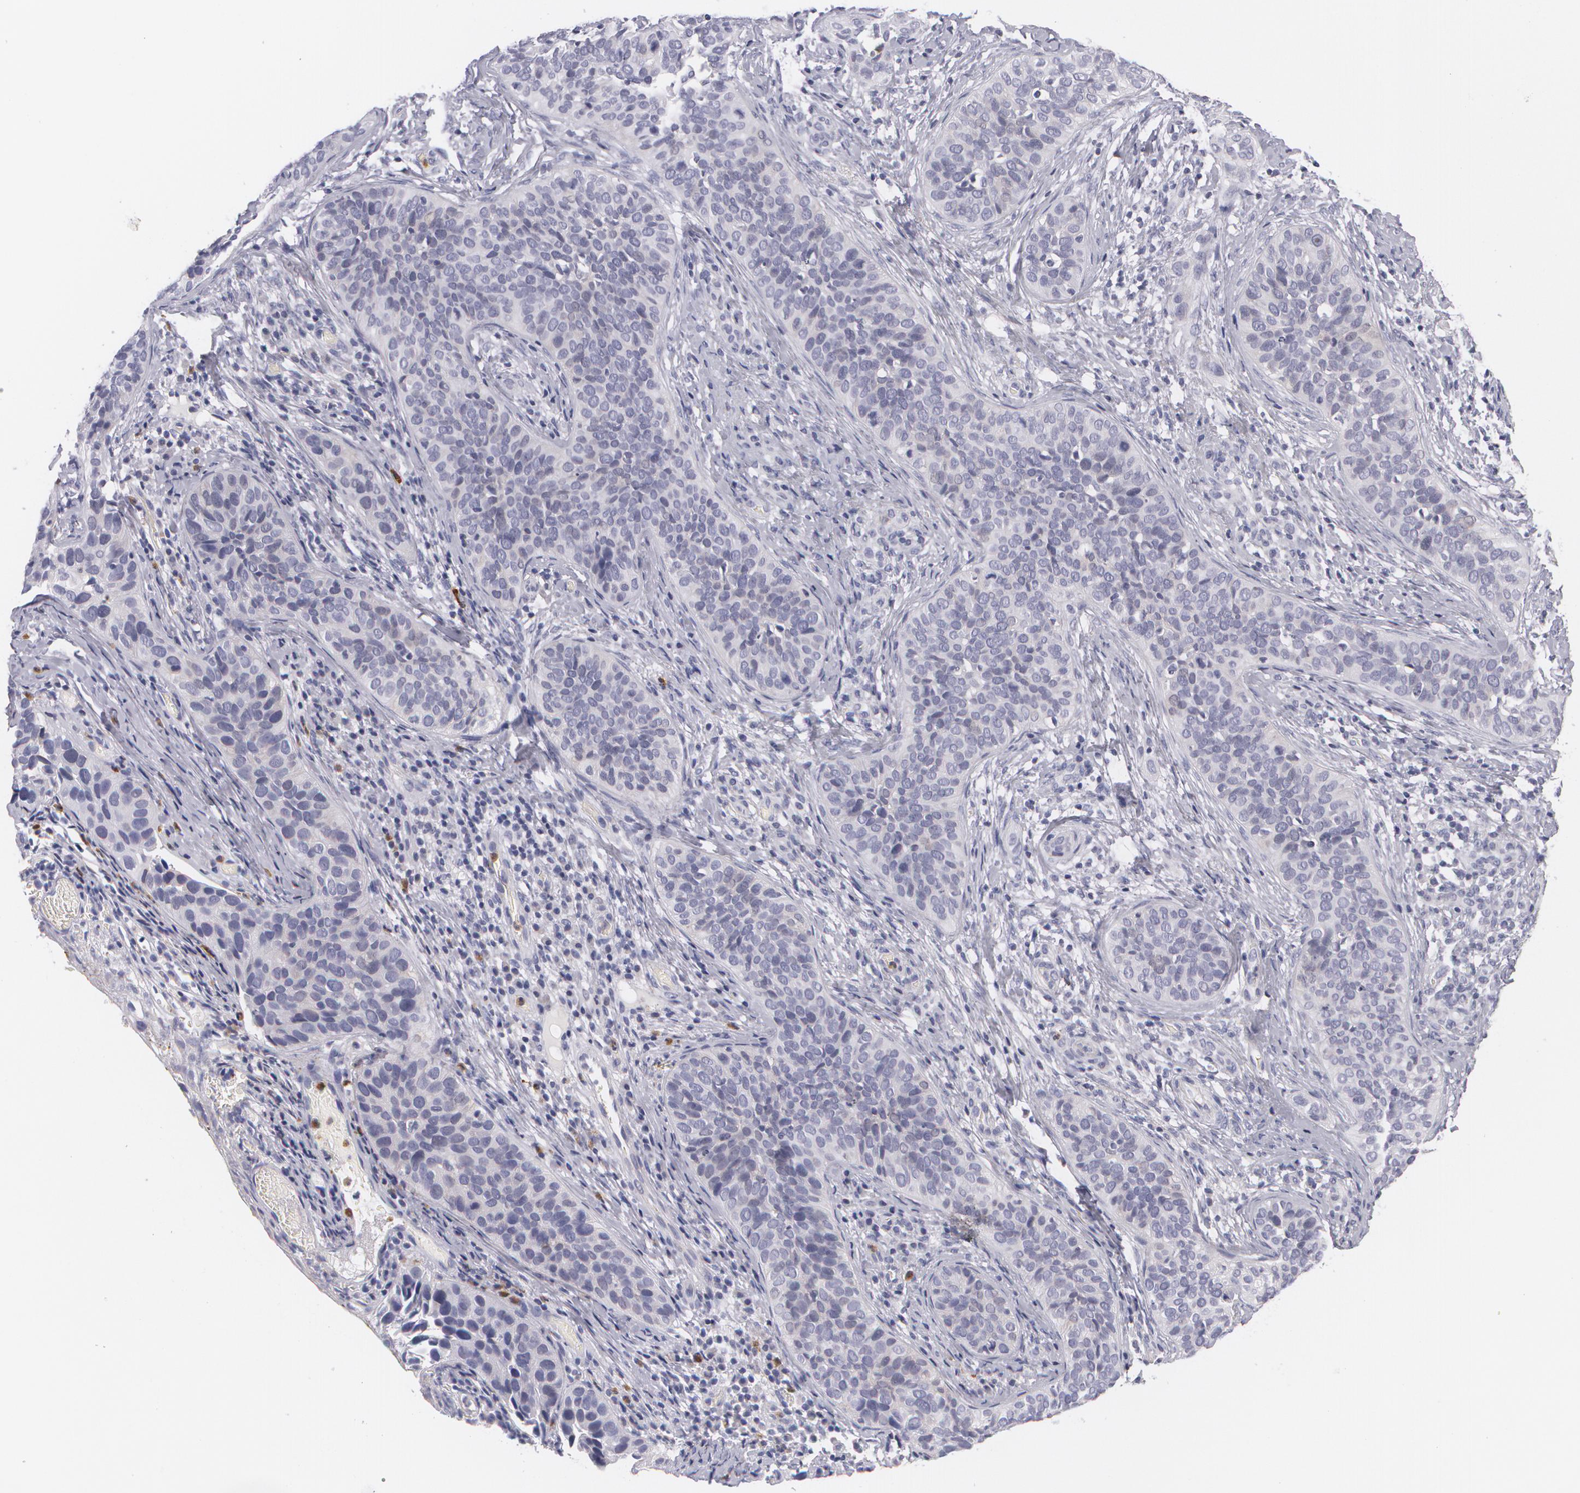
{"staining": {"intensity": "negative", "quantity": "none", "location": "none"}, "tissue": "cervical cancer", "cell_type": "Tumor cells", "image_type": "cancer", "snomed": [{"axis": "morphology", "description": "Squamous cell carcinoma, NOS"}, {"axis": "topography", "description": "Cervix"}], "caption": "Immunohistochemical staining of human cervical cancer exhibits no significant staining in tumor cells.", "gene": "FAM181A", "patient": {"sex": "female", "age": 31}}